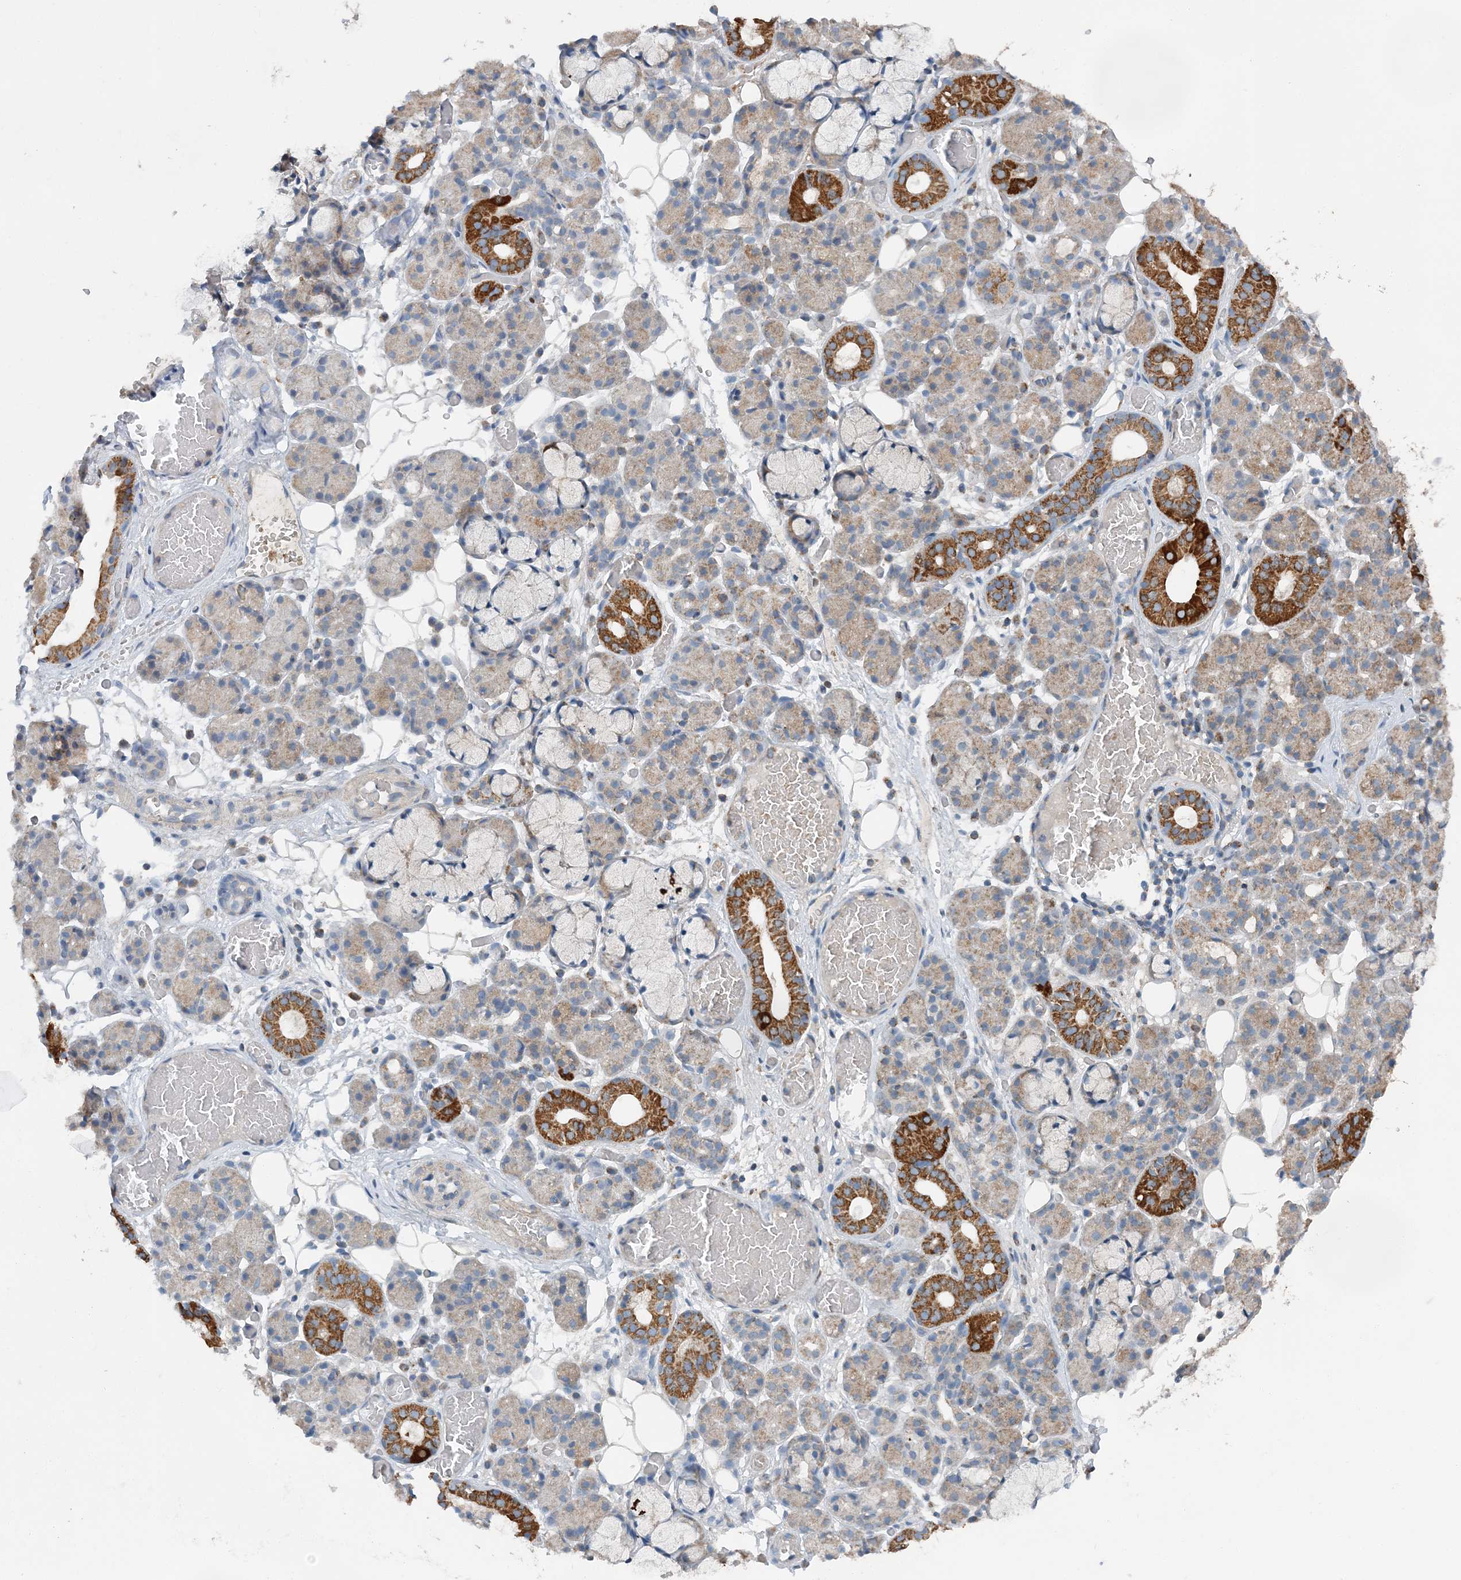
{"staining": {"intensity": "strong", "quantity": "<25%", "location": "cytoplasmic/membranous"}, "tissue": "salivary gland", "cell_type": "Glandular cells", "image_type": "normal", "snomed": [{"axis": "morphology", "description": "Normal tissue, NOS"}, {"axis": "topography", "description": "Salivary gland"}], "caption": "Immunohistochemical staining of unremarkable salivary gland reveals medium levels of strong cytoplasmic/membranous expression in about <25% of glandular cells.", "gene": "SPRY2", "patient": {"sex": "male", "age": 63}}